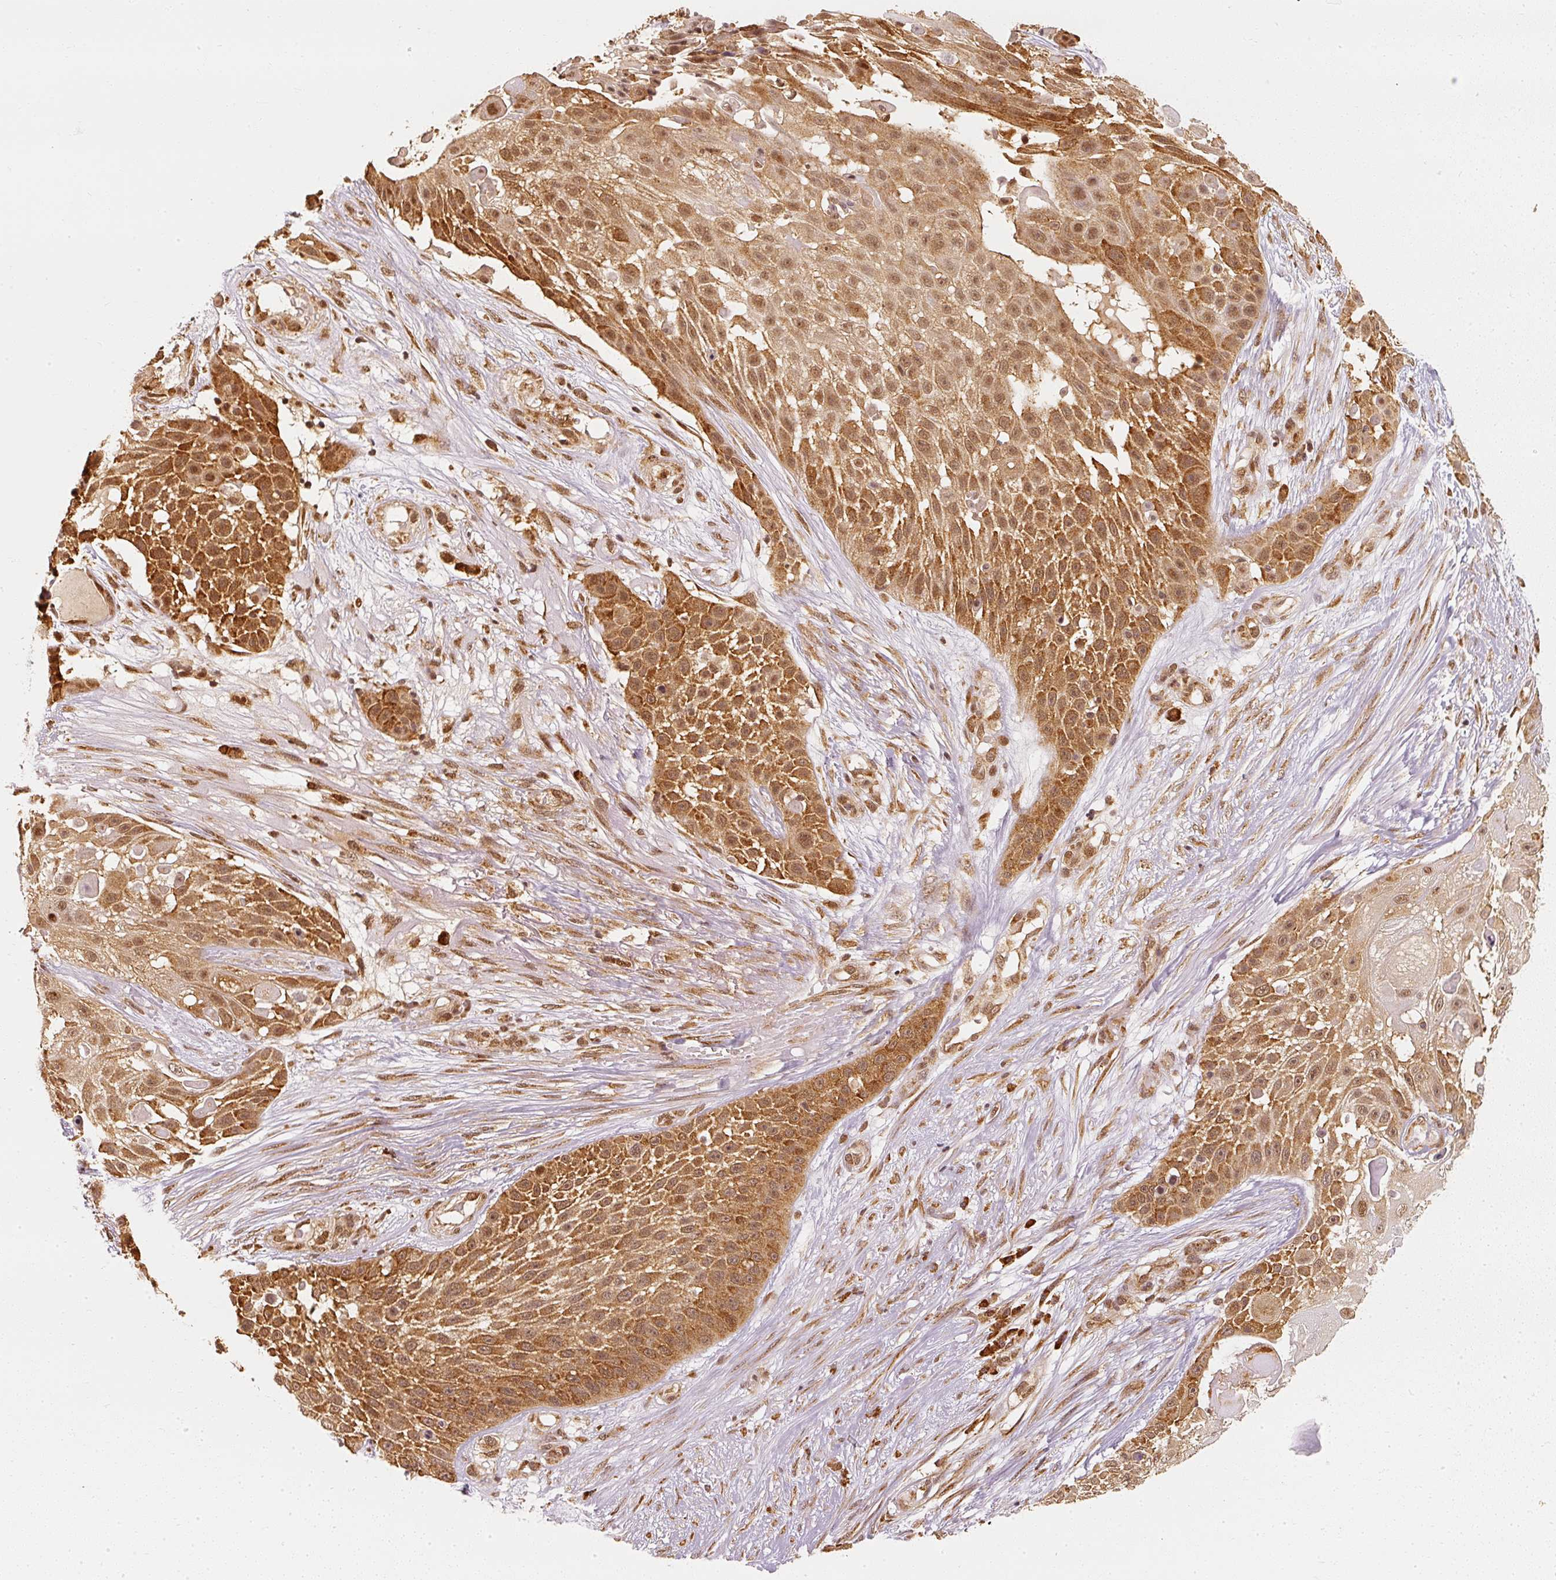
{"staining": {"intensity": "strong", "quantity": "25%-75%", "location": "cytoplasmic/membranous"}, "tissue": "skin cancer", "cell_type": "Tumor cells", "image_type": "cancer", "snomed": [{"axis": "morphology", "description": "Squamous cell carcinoma, NOS"}, {"axis": "topography", "description": "Skin"}], "caption": "An IHC micrograph of neoplastic tissue is shown. Protein staining in brown highlights strong cytoplasmic/membranous positivity in skin squamous cell carcinoma within tumor cells.", "gene": "EEF1A2", "patient": {"sex": "female", "age": 86}}